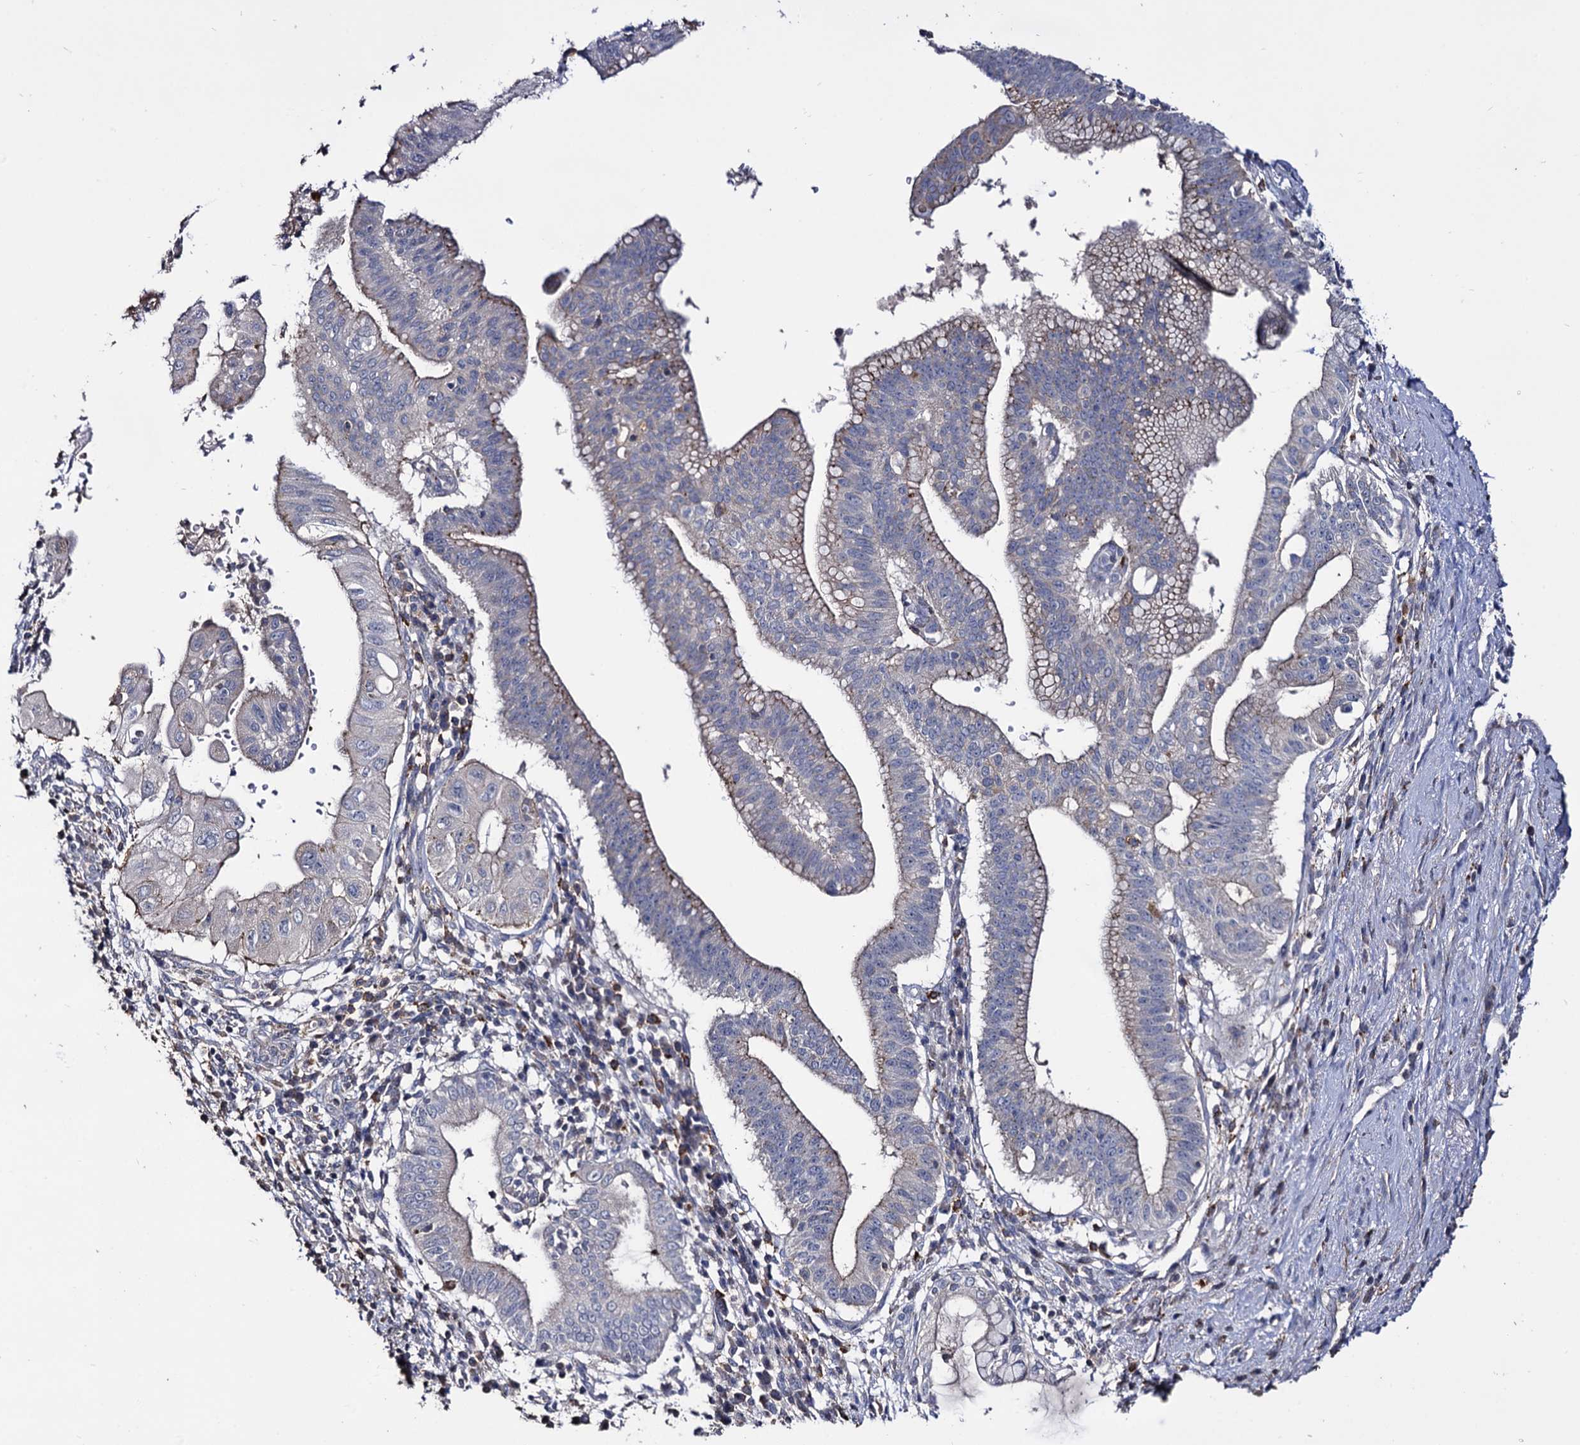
{"staining": {"intensity": "weak", "quantity": "<25%", "location": "cytoplasmic/membranous"}, "tissue": "pancreatic cancer", "cell_type": "Tumor cells", "image_type": "cancer", "snomed": [{"axis": "morphology", "description": "Adenocarcinoma, NOS"}, {"axis": "topography", "description": "Pancreas"}], "caption": "Immunohistochemistry photomicrograph of human pancreatic adenocarcinoma stained for a protein (brown), which shows no staining in tumor cells. (DAB (3,3'-diaminobenzidine) immunohistochemistry with hematoxylin counter stain).", "gene": "MICAL2", "patient": {"sex": "male", "age": 68}}